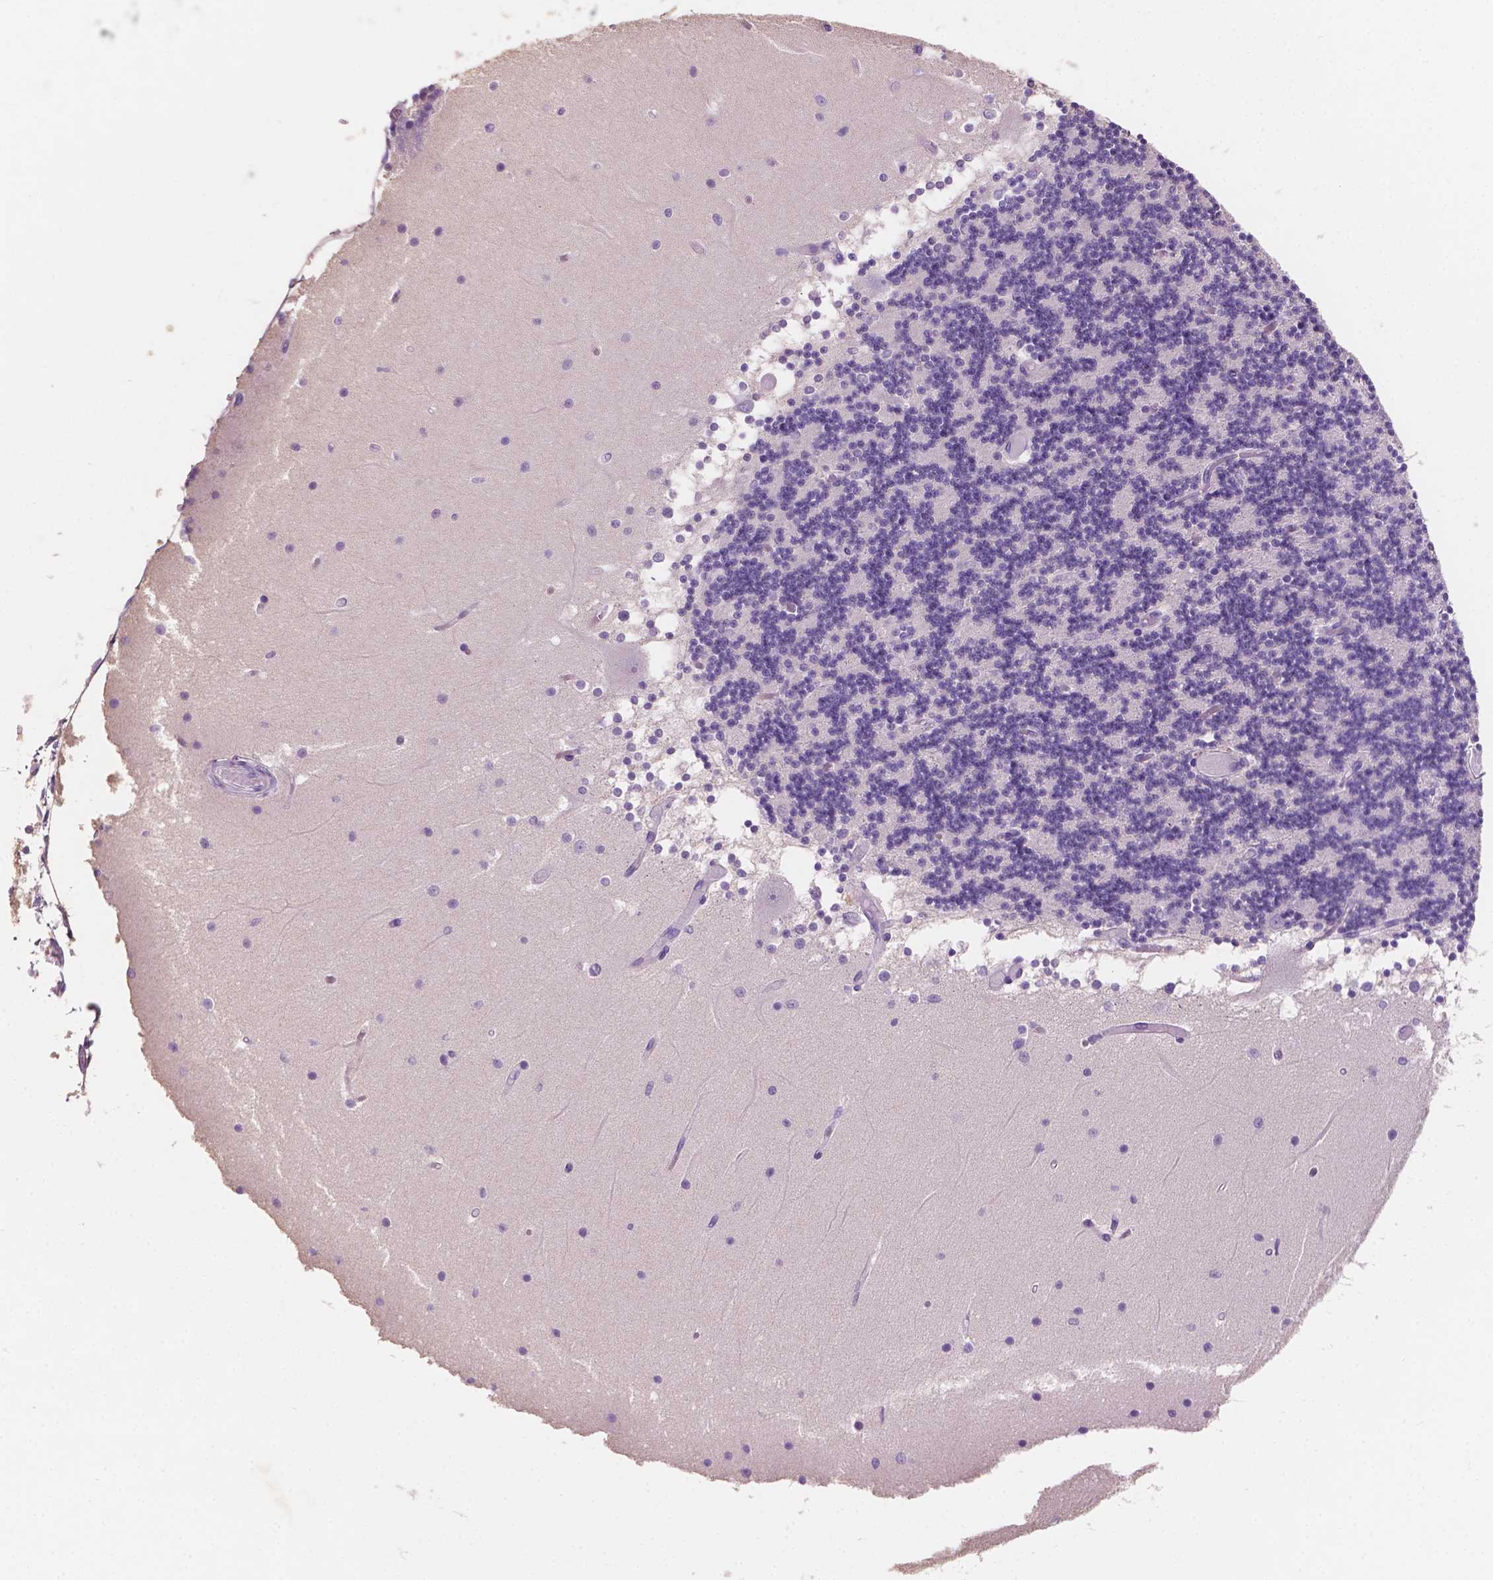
{"staining": {"intensity": "negative", "quantity": "none", "location": "none"}, "tissue": "cerebellum", "cell_type": "Cells in granular layer", "image_type": "normal", "snomed": [{"axis": "morphology", "description": "Normal tissue, NOS"}, {"axis": "topography", "description": "Cerebellum"}], "caption": "Micrograph shows no significant protein expression in cells in granular layer of unremarkable cerebellum. (DAB immunohistochemistry, high magnification).", "gene": "SBSN", "patient": {"sex": "female", "age": 28}}